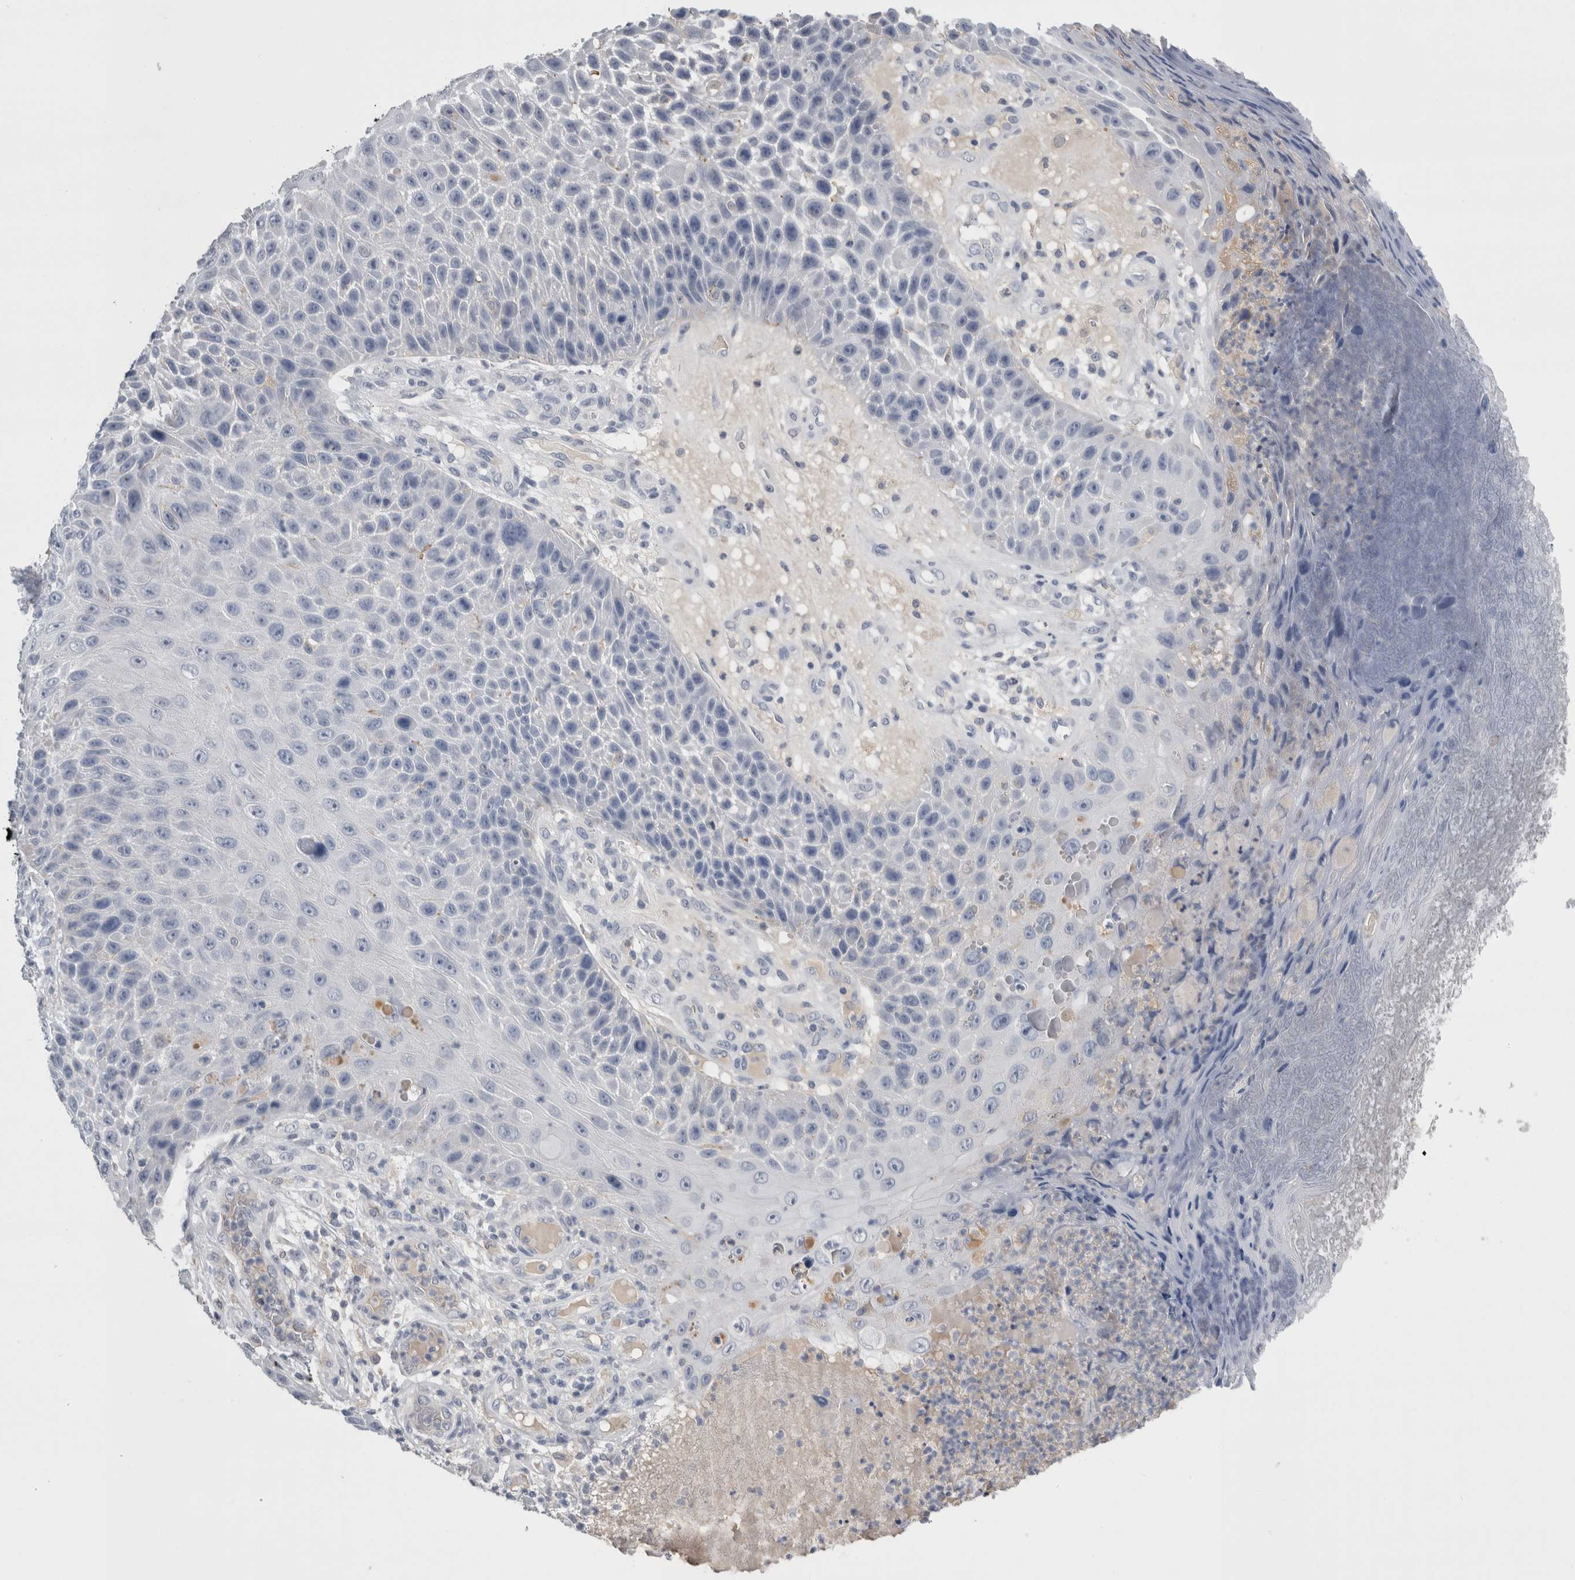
{"staining": {"intensity": "negative", "quantity": "none", "location": "none"}, "tissue": "skin cancer", "cell_type": "Tumor cells", "image_type": "cancer", "snomed": [{"axis": "morphology", "description": "Squamous cell carcinoma, NOS"}, {"axis": "topography", "description": "Skin"}], "caption": "A high-resolution image shows immunohistochemistry staining of skin cancer, which displays no significant positivity in tumor cells.", "gene": "REG1A", "patient": {"sex": "female", "age": 88}}